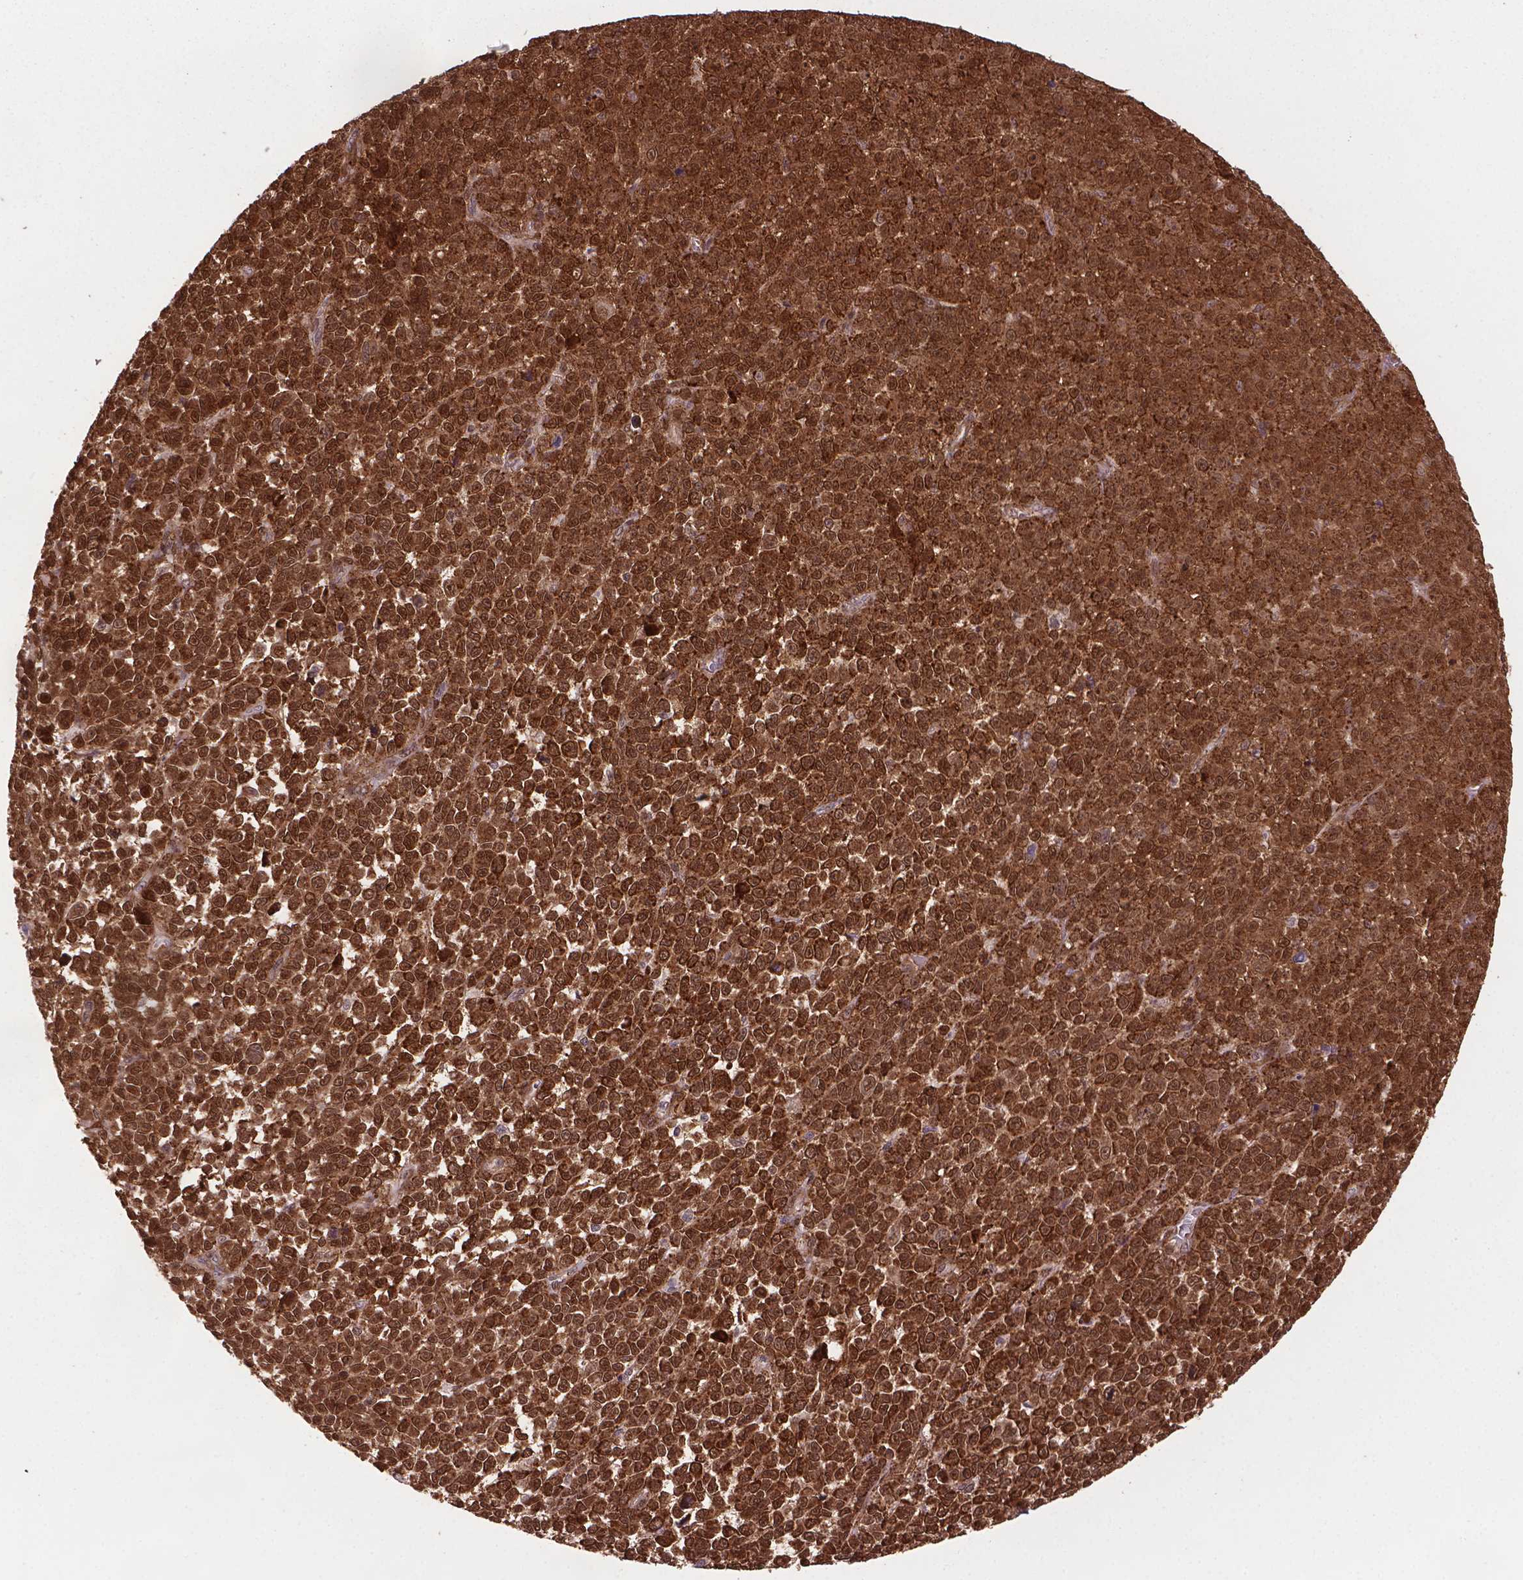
{"staining": {"intensity": "moderate", "quantity": ">75%", "location": "cytoplasmic/membranous,nuclear"}, "tissue": "melanoma", "cell_type": "Tumor cells", "image_type": "cancer", "snomed": [{"axis": "morphology", "description": "Malignant melanoma, NOS"}, {"axis": "topography", "description": "Skin"}], "caption": "Brown immunohistochemical staining in human melanoma demonstrates moderate cytoplasmic/membranous and nuclear positivity in about >75% of tumor cells.", "gene": "PLIN3", "patient": {"sex": "female", "age": 95}}